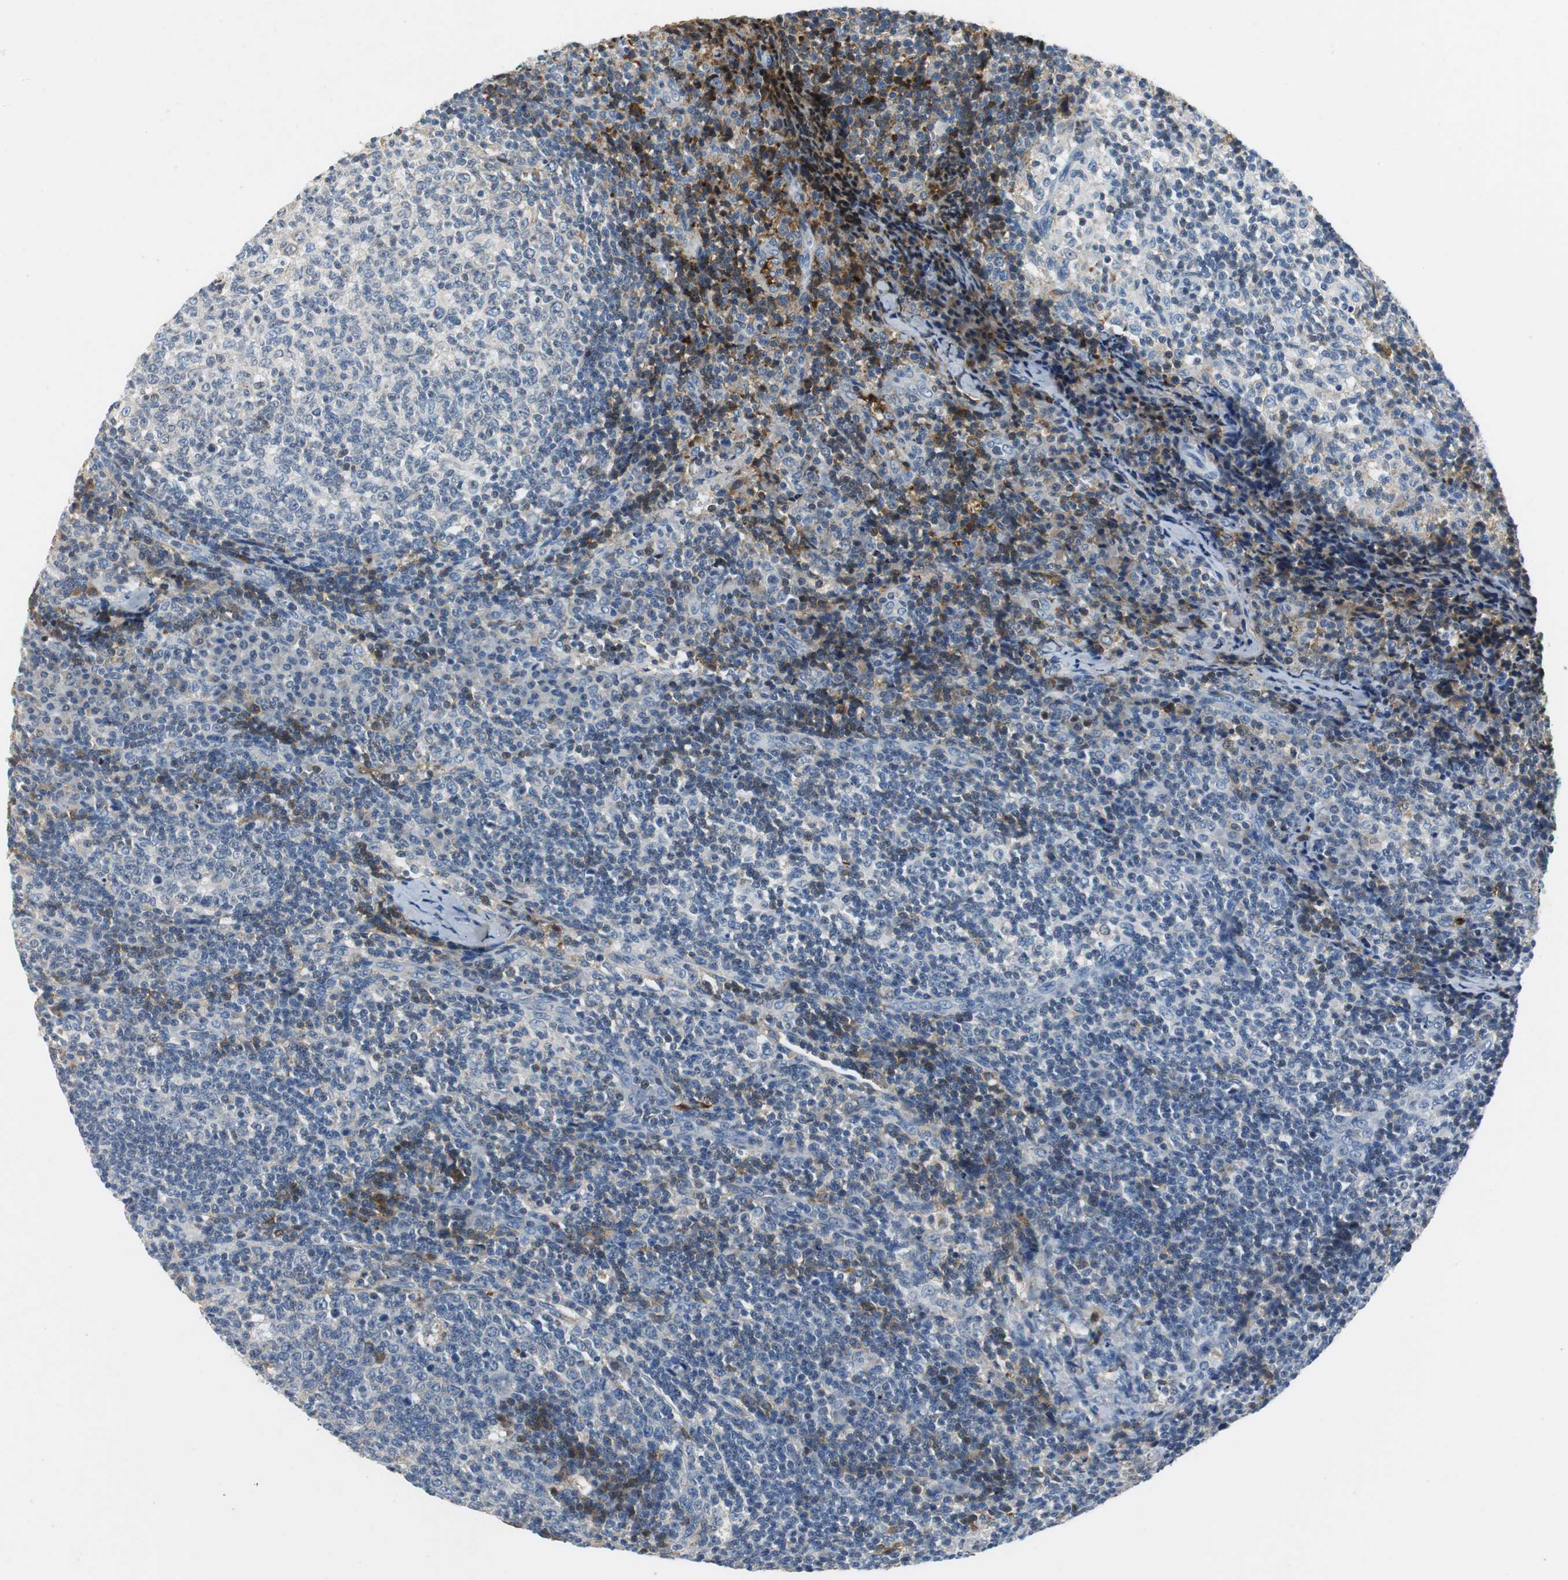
{"staining": {"intensity": "weak", "quantity": "<25%", "location": "cytoplasmic/membranous"}, "tissue": "lymph node", "cell_type": "Germinal center cells", "image_type": "normal", "snomed": [{"axis": "morphology", "description": "Normal tissue, NOS"}, {"axis": "morphology", "description": "Inflammation, NOS"}, {"axis": "topography", "description": "Lymph node"}], "caption": "This is an immunohistochemistry (IHC) histopathology image of normal lymph node. There is no positivity in germinal center cells.", "gene": "ORM1", "patient": {"sex": "male", "age": 55}}